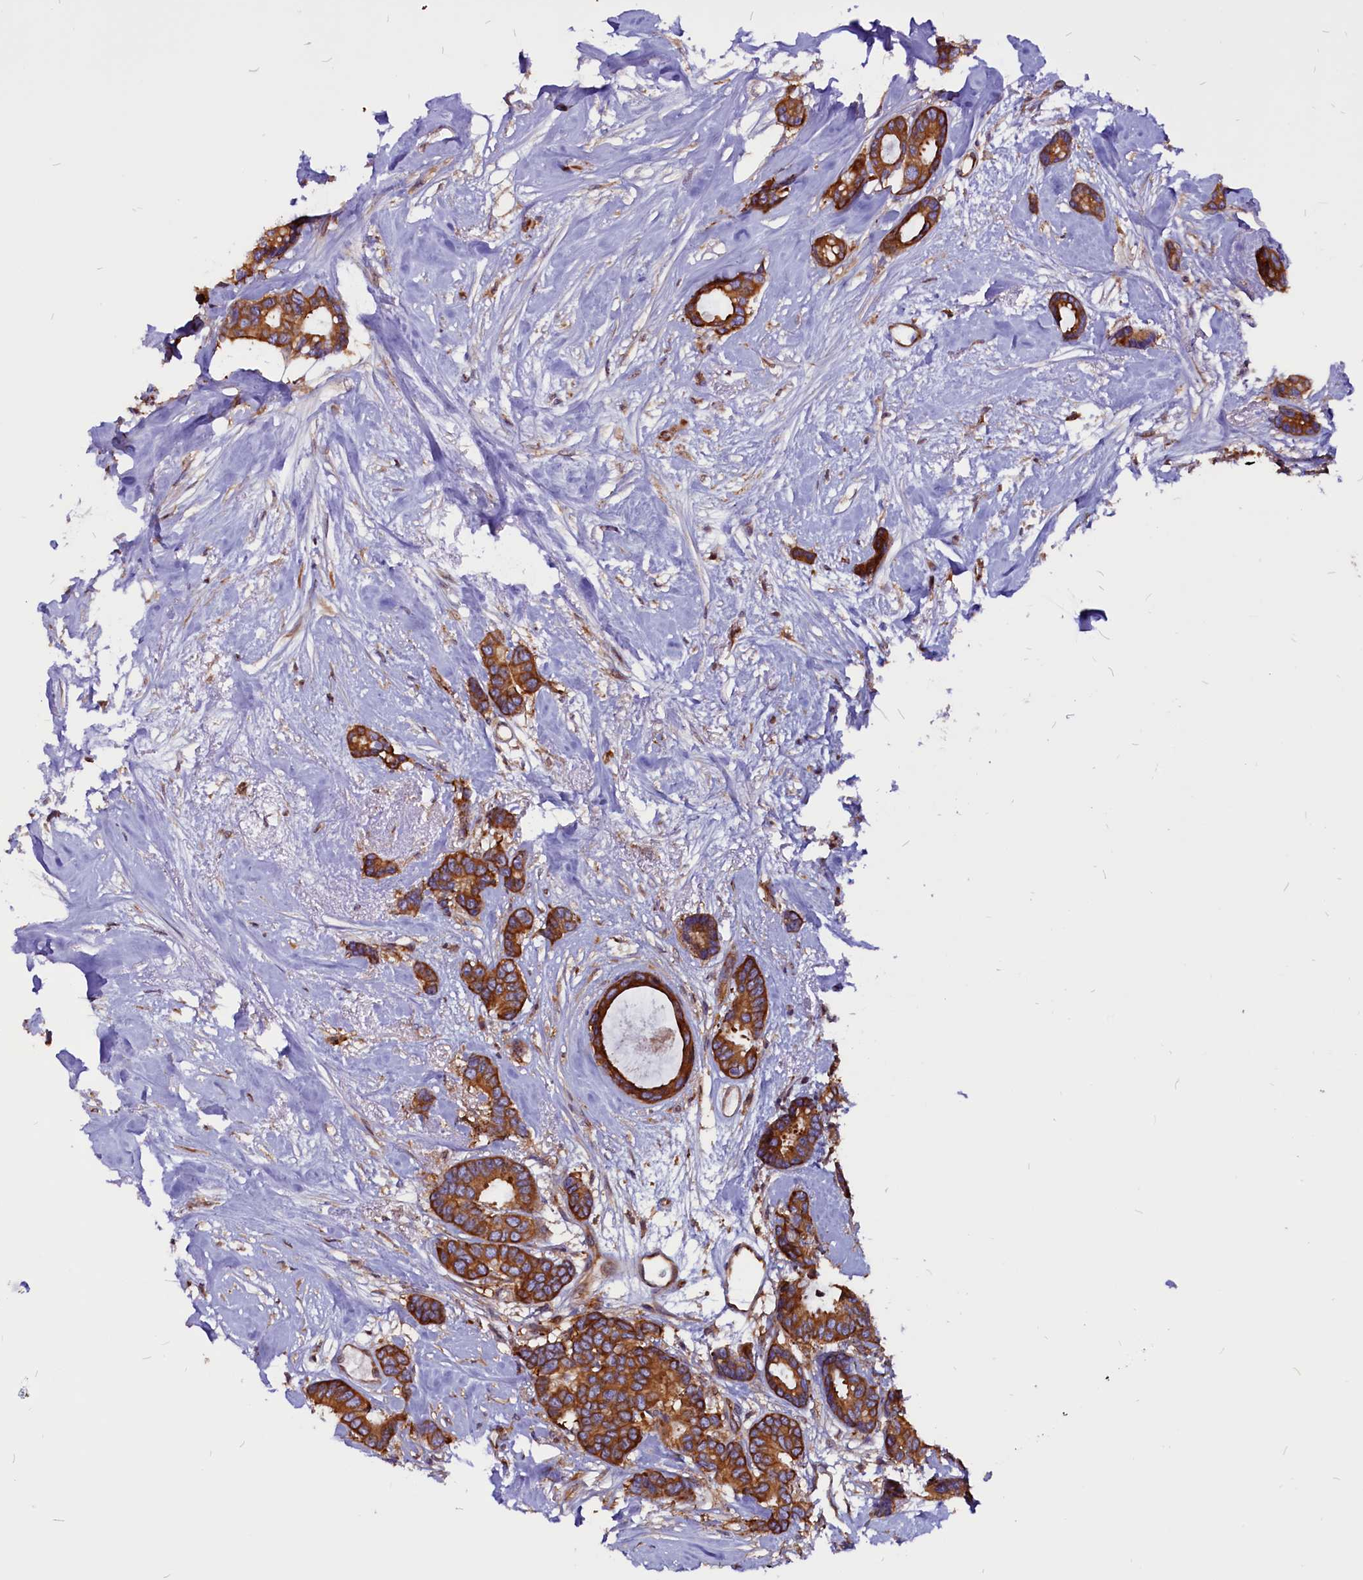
{"staining": {"intensity": "strong", "quantity": ">75%", "location": "cytoplasmic/membranous"}, "tissue": "breast cancer", "cell_type": "Tumor cells", "image_type": "cancer", "snomed": [{"axis": "morphology", "description": "Duct carcinoma"}, {"axis": "topography", "description": "Breast"}], "caption": "High-magnification brightfield microscopy of invasive ductal carcinoma (breast) stained with DAB (3,3'-diaminobenzidine) (brown) and counterstained with hematoxylin (blue). tumor cells exhibit strong cytoplasmic/membranous staining is identified in approximately>75% of cells.", "gene": "EIF3G", "patient": {"sex": "female", "age": 87}}